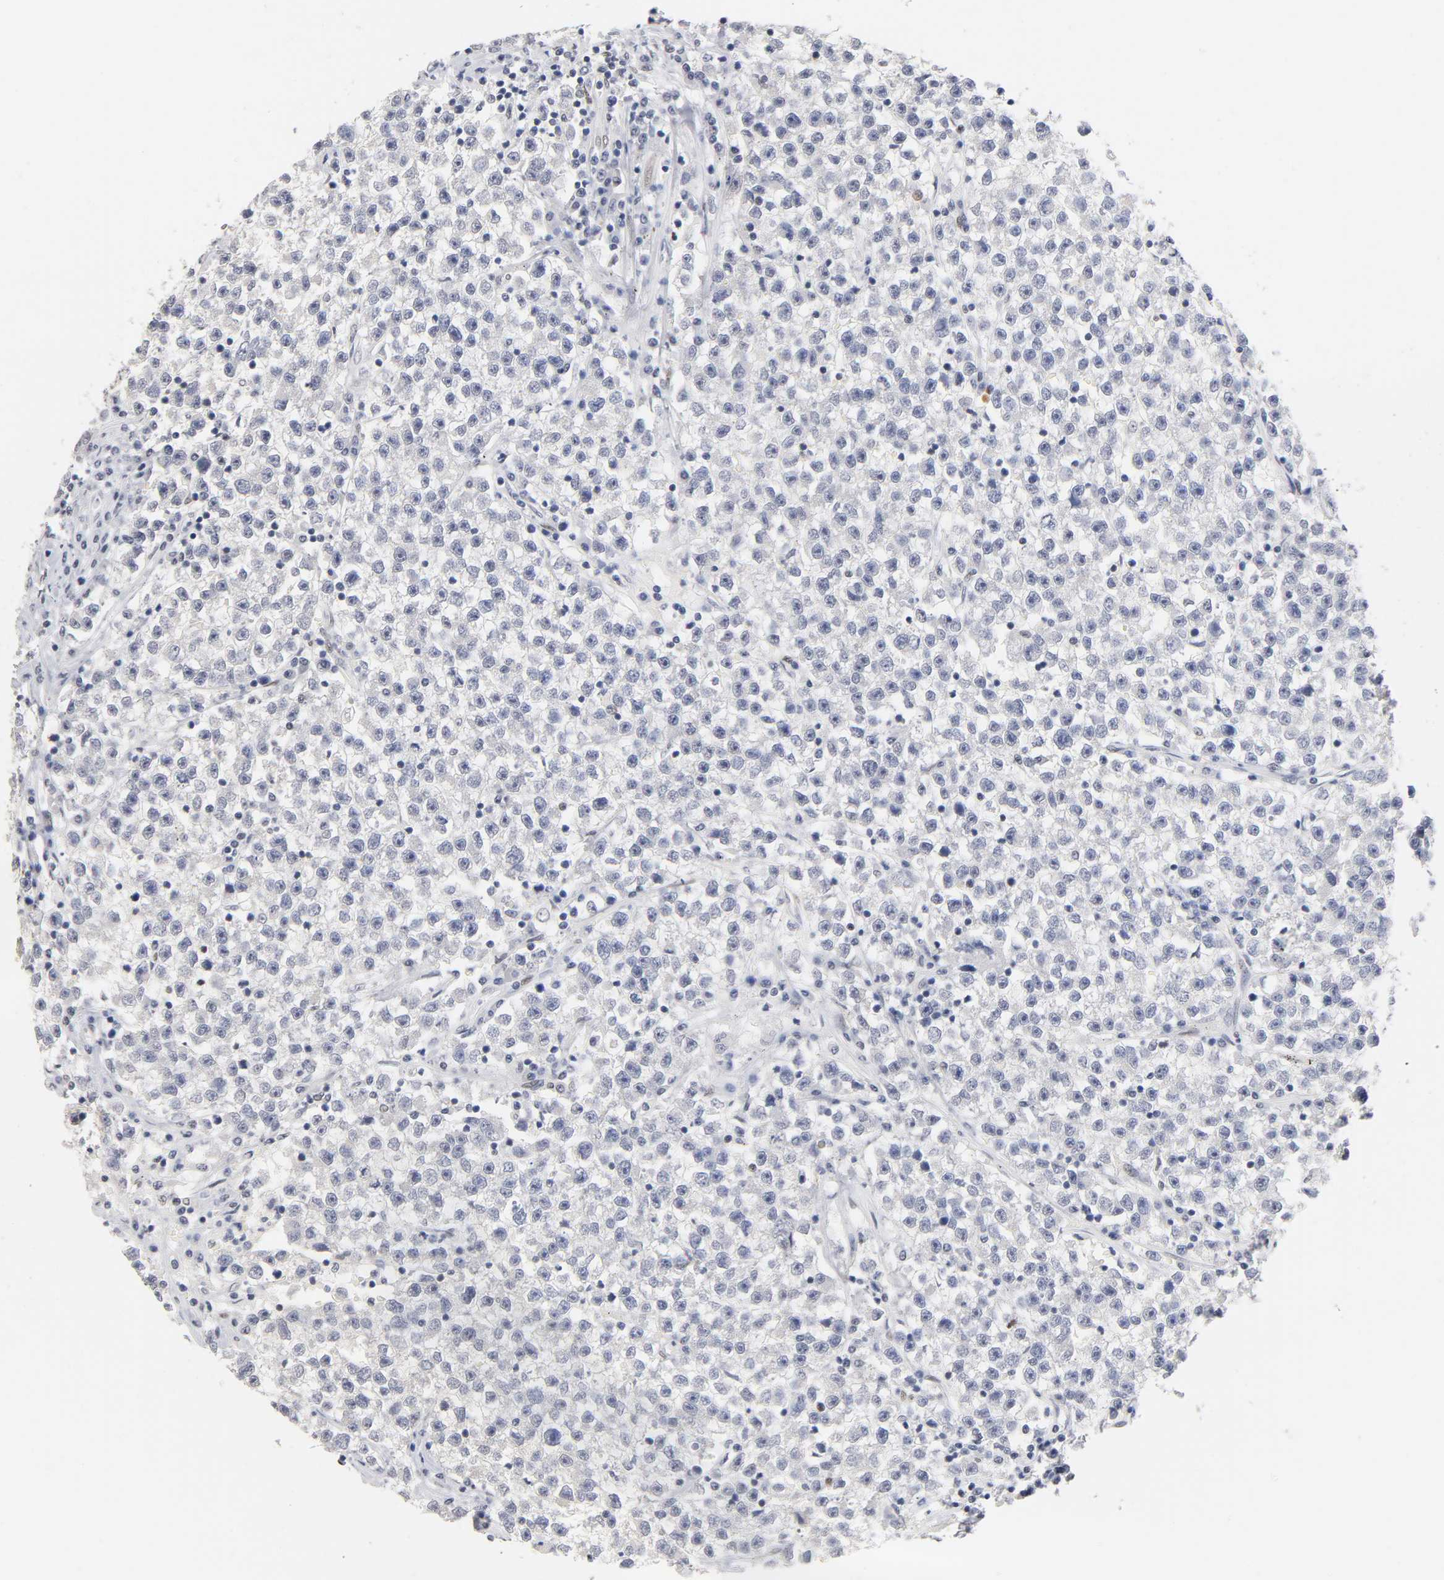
{"staining": {"intensity": "negative", "quantity": "none", "location": "none"}, "tissue": "testis cancer", "cell_type": "Tumor cells", "image_type": "cancer", "snomed": [{"axis": "morphology", "description": "Seminoma, NOS"}, {"axis": "topography", "description": "Testis"}], "caption": "Tumor cells show no significant expression in testis cancer (seminoma).", "gene": "NR3C1", "patient": {"sex": "male", "age": 22}}